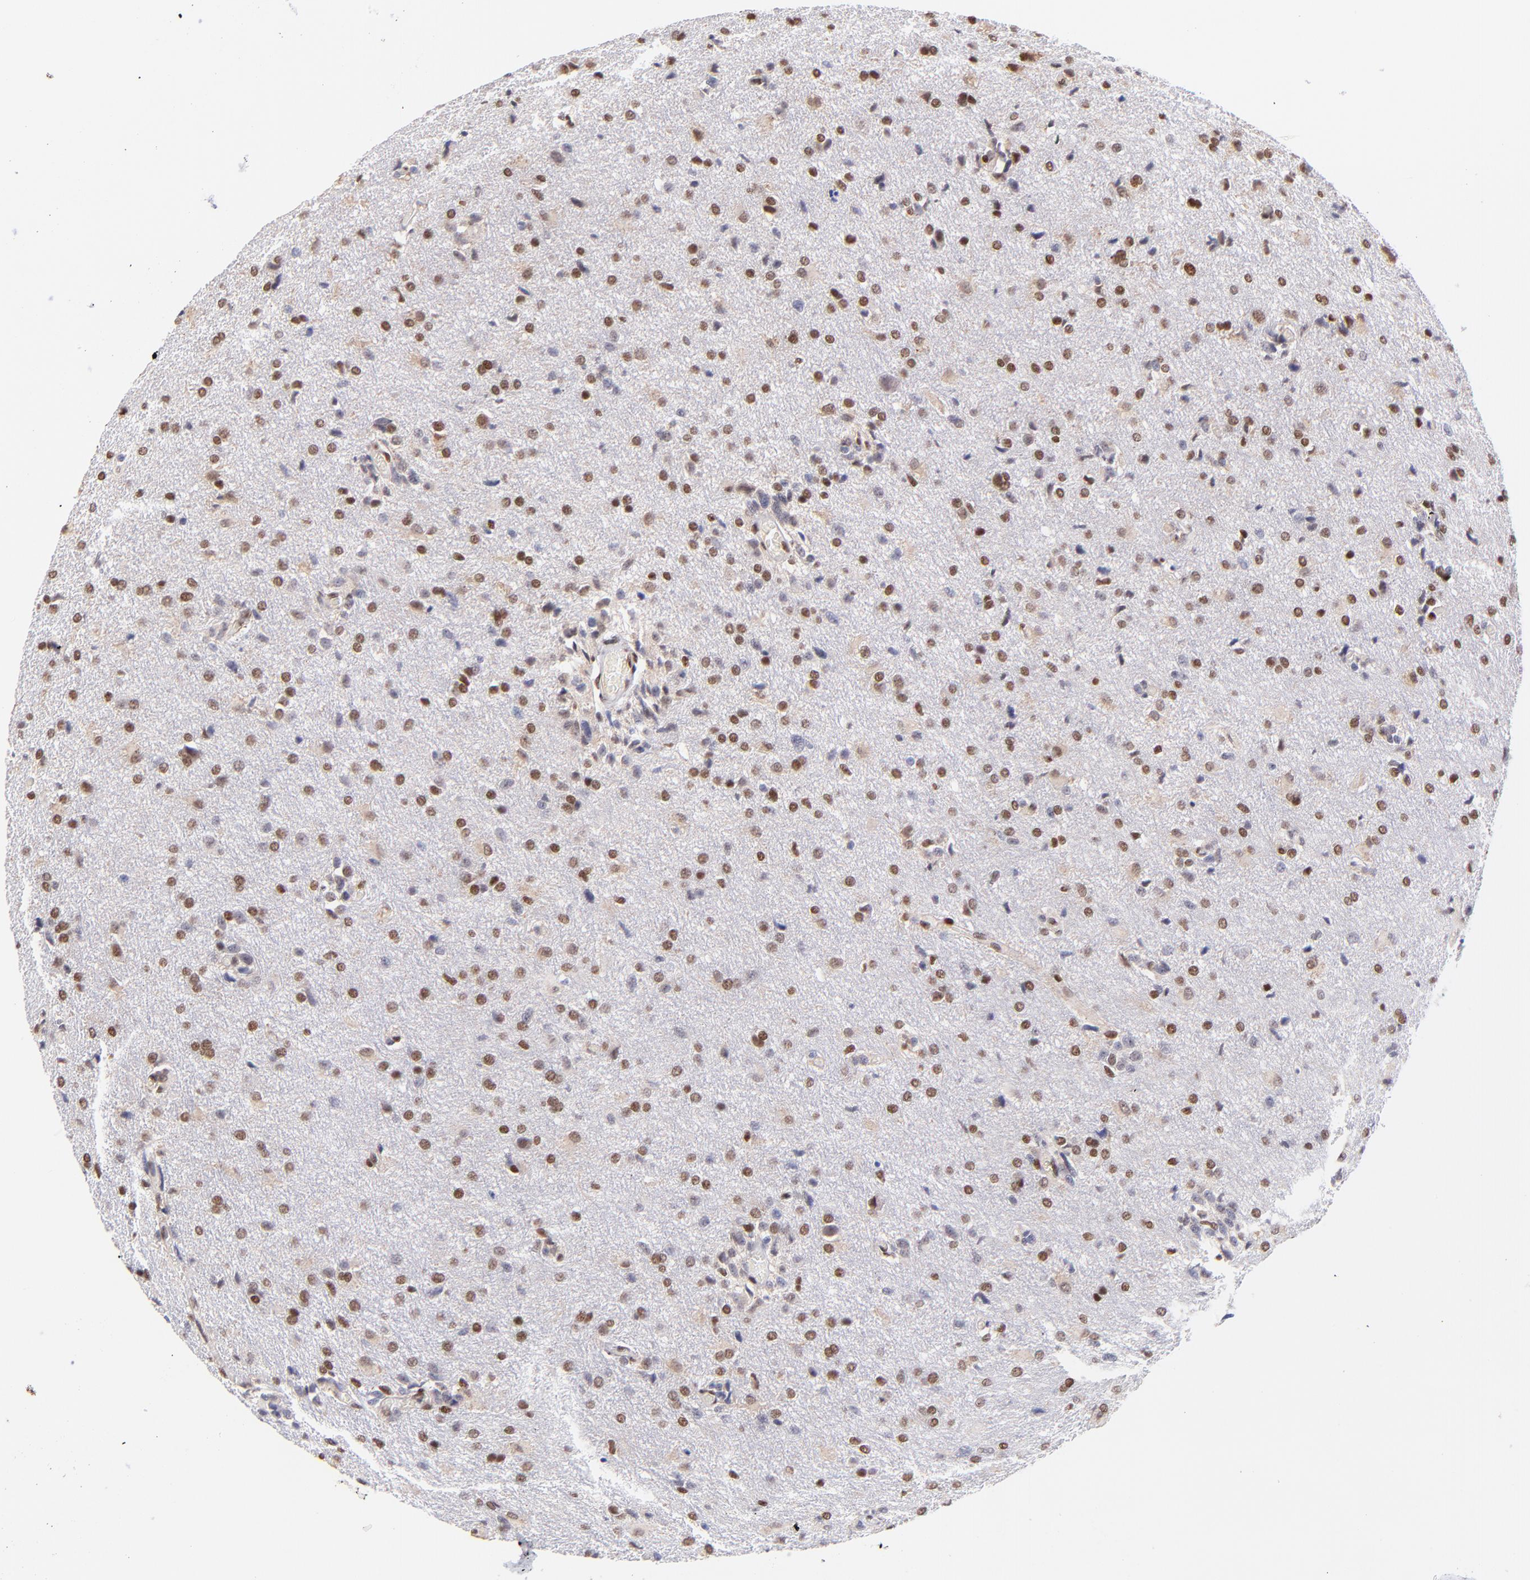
{"staining": {"intensity": "moderate", "quantity": ">75%", "location": "nuclear"}, "tissue": "glioma", "cell_type": "Tumor cells", "image_type": "cancer", "snomed": [{"axis": "morphology", "description": "Glioma, malignant, High grade"}, {"axis": "topography", "description": "Brain"}], "caption": "Protein staining of glioma tissue demonstrates moderate nuclear expression in about >75% of tumor cells.", "gene": "MIDEAS", "patient": {"sex": "male", "age": 68}}